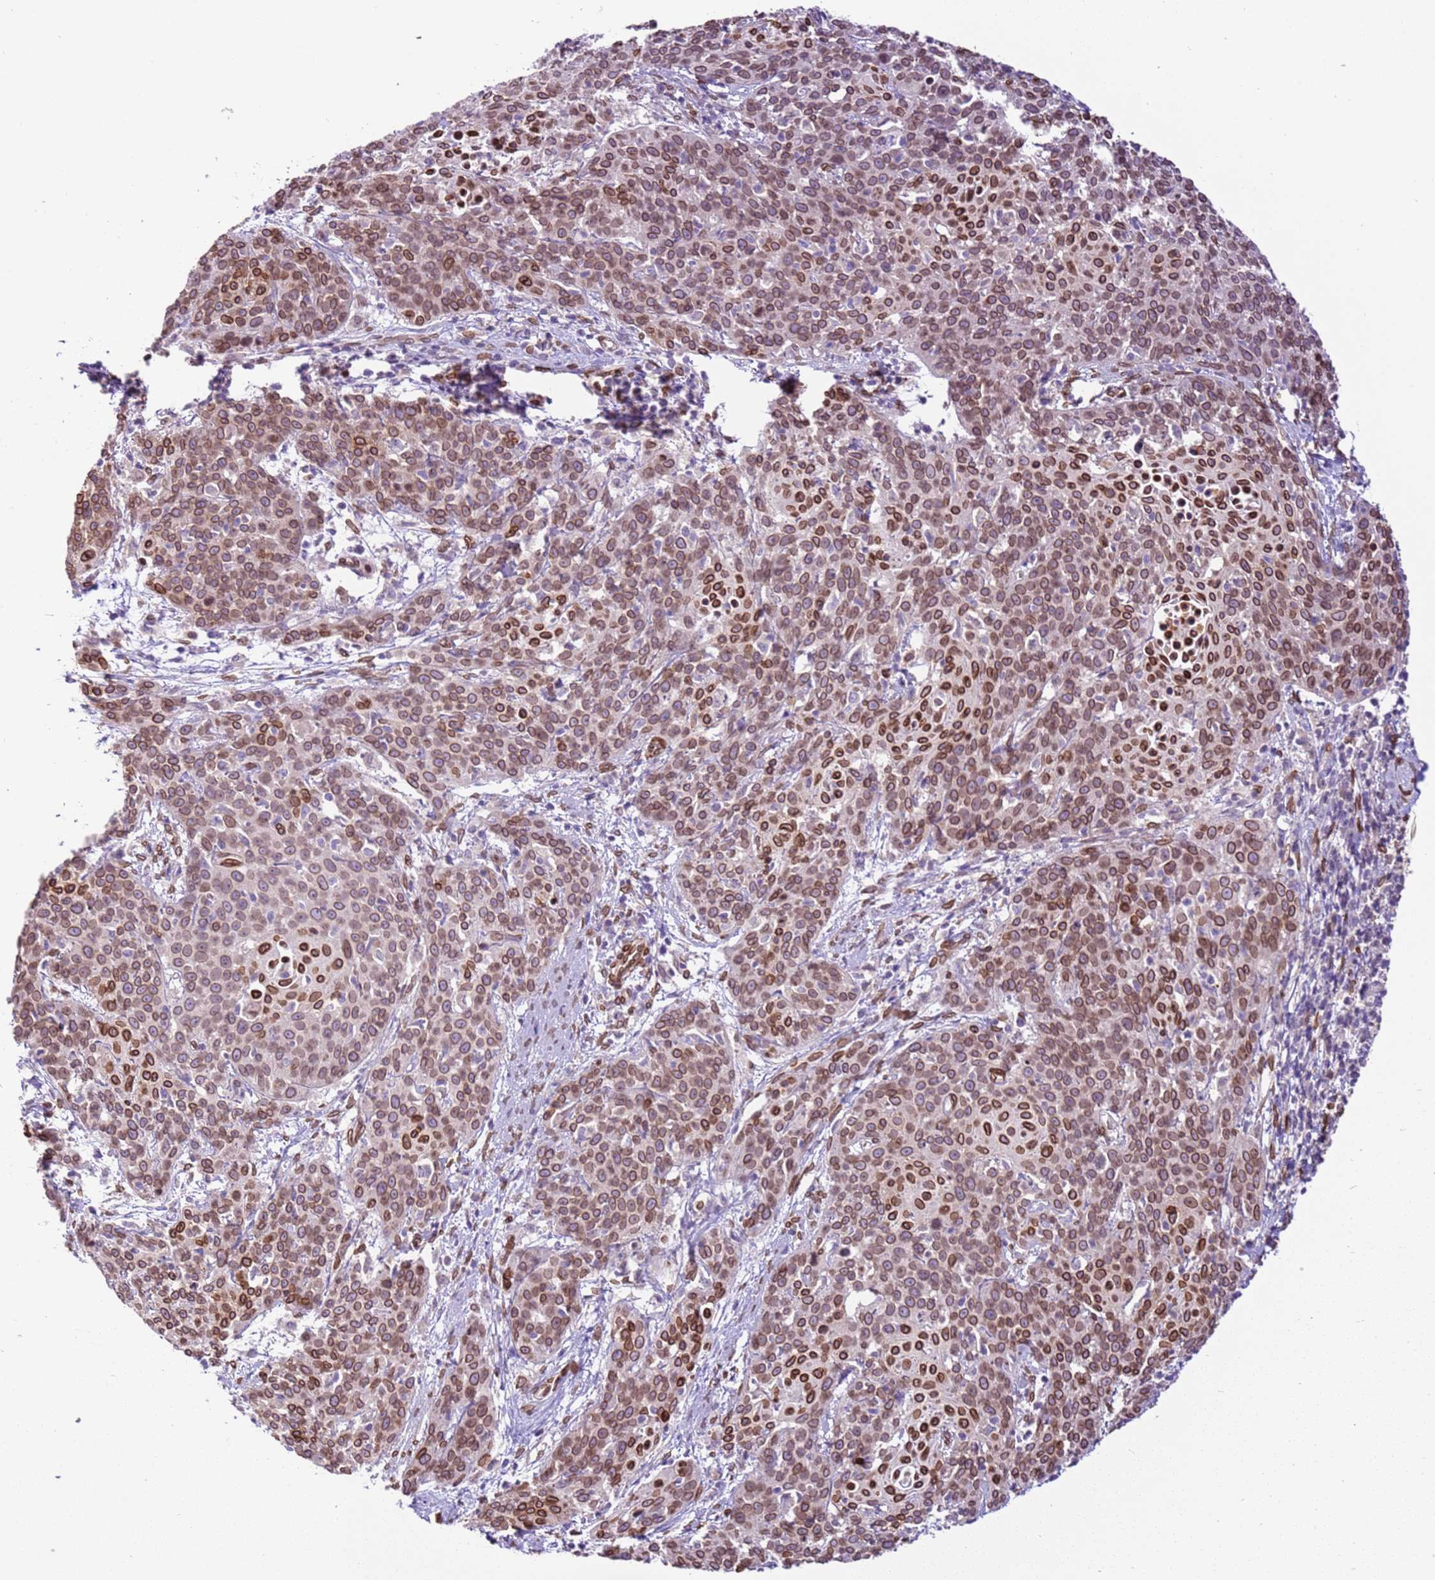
{"staining": {"intensity": "moderate", "quantity": ">75%", "location": "cytoplasmic/membranous,nuclear"}, "tissue": "cervical cancer", "cell_type": "Tumor cells", "image_type": "cancer", "snomed": [{"axis": "morphology", "description": "Squamous cell carcinoma, NOS"}, {"axis": "topography", "description": "Cervix"}], "caption": "This micrograph shows IHC staining of human squamous cell carcinoma (cervical), with medium moderate cytoplasmic/membranous and nuclear positivity in about >75% of tumor cells.", "gene": "TMEM47", "patient": {"sex": "female", "age": 38}}